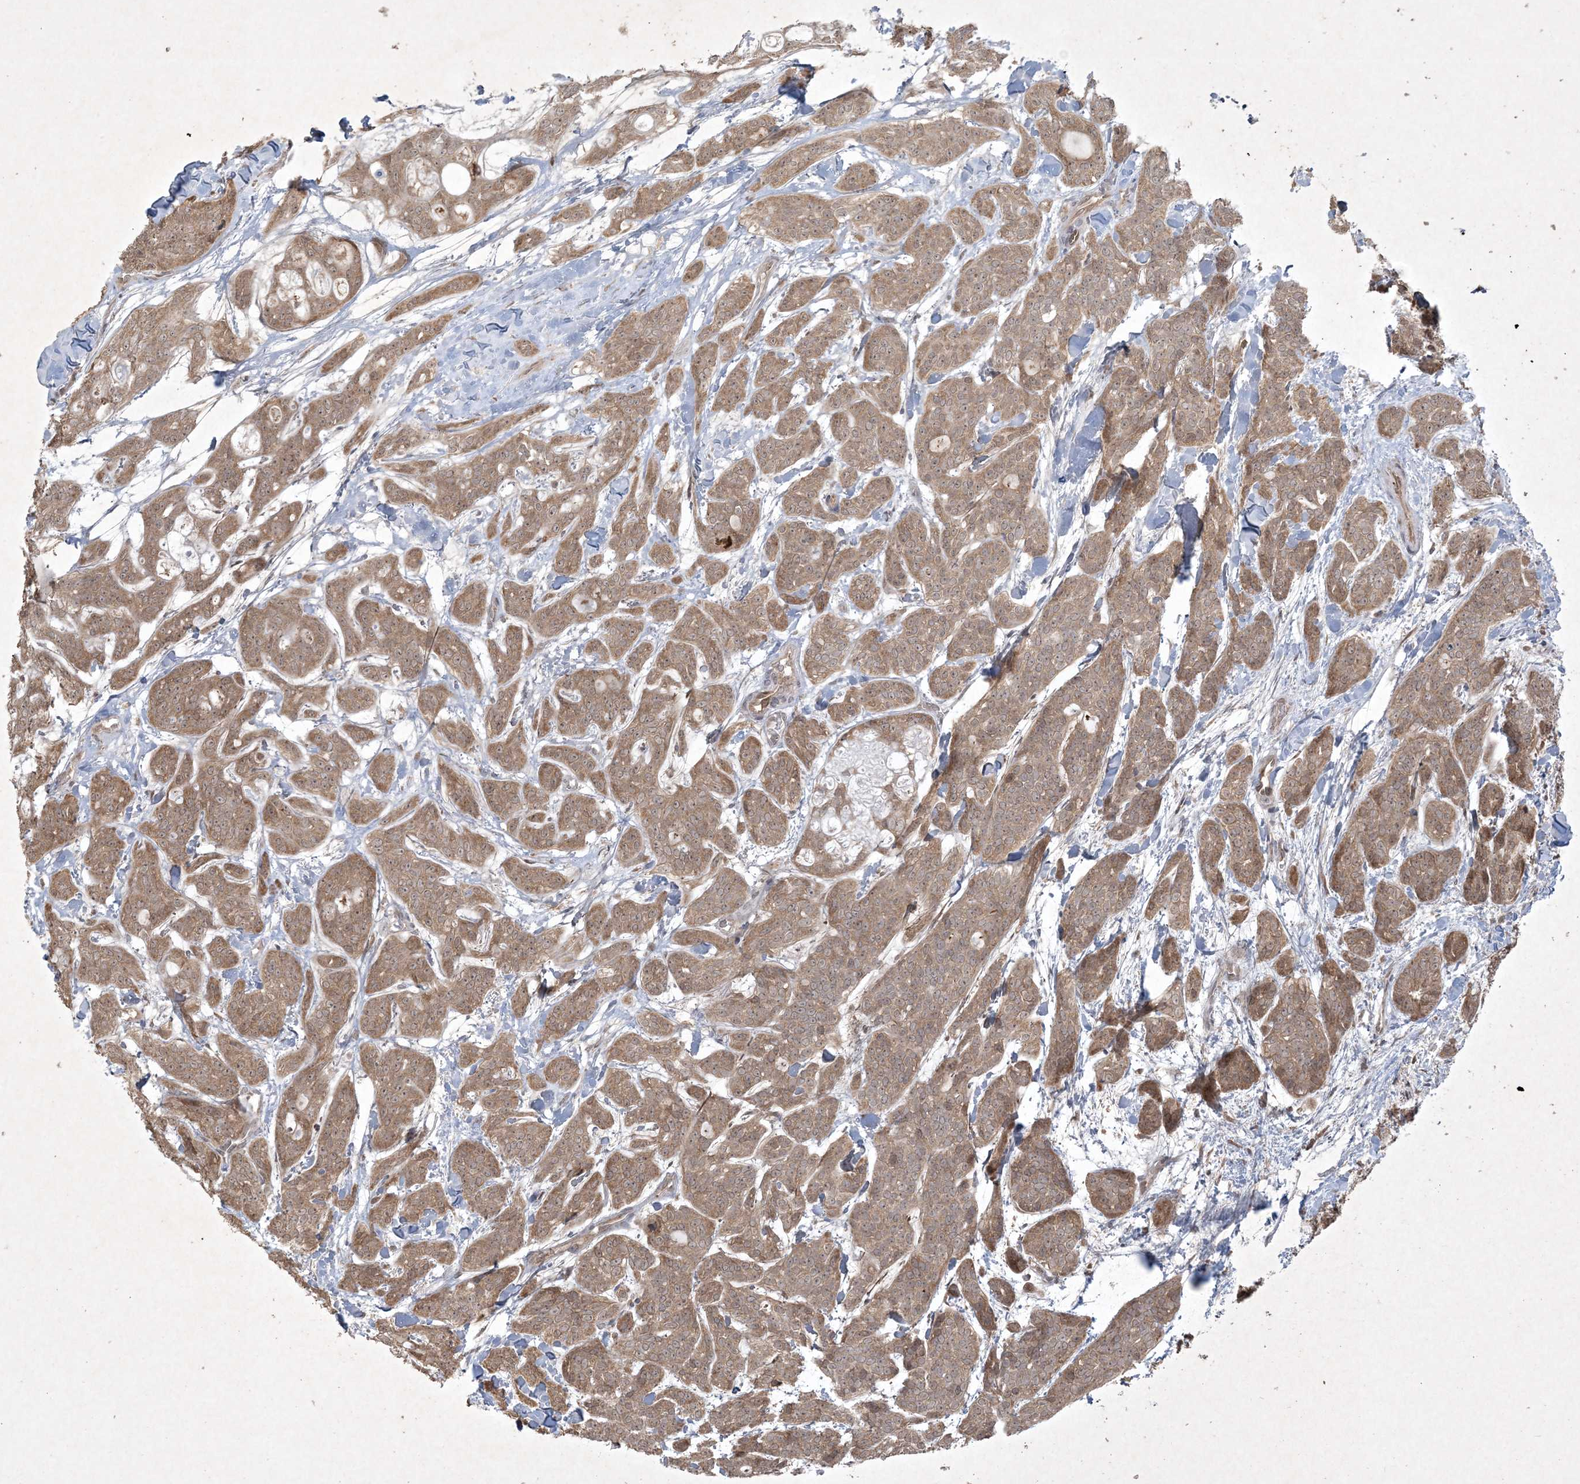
{"staining": {"intensity": "moderate", "quantity": ">75%", "location": "cytoplasmic/membranous,nuclear"}, "tissue": "head and neck cancer", "cell_type": "Tumor cells", "image_type": "cancer", "snomed": [{"axis": "morphology", "description": "Adenocarcinoma, NOS"}, {"axis": "topography", "description": "Head-Neck"}], "caption": "Brown immunohistochemical staining in head and neck adenocarcinoma demonstrates moderate cytoplasmic/membranous and nuclear expression in about >75% of tumor cells.", "gene": "NRBP2", "patient": {"sex": "male", "age": 66}}